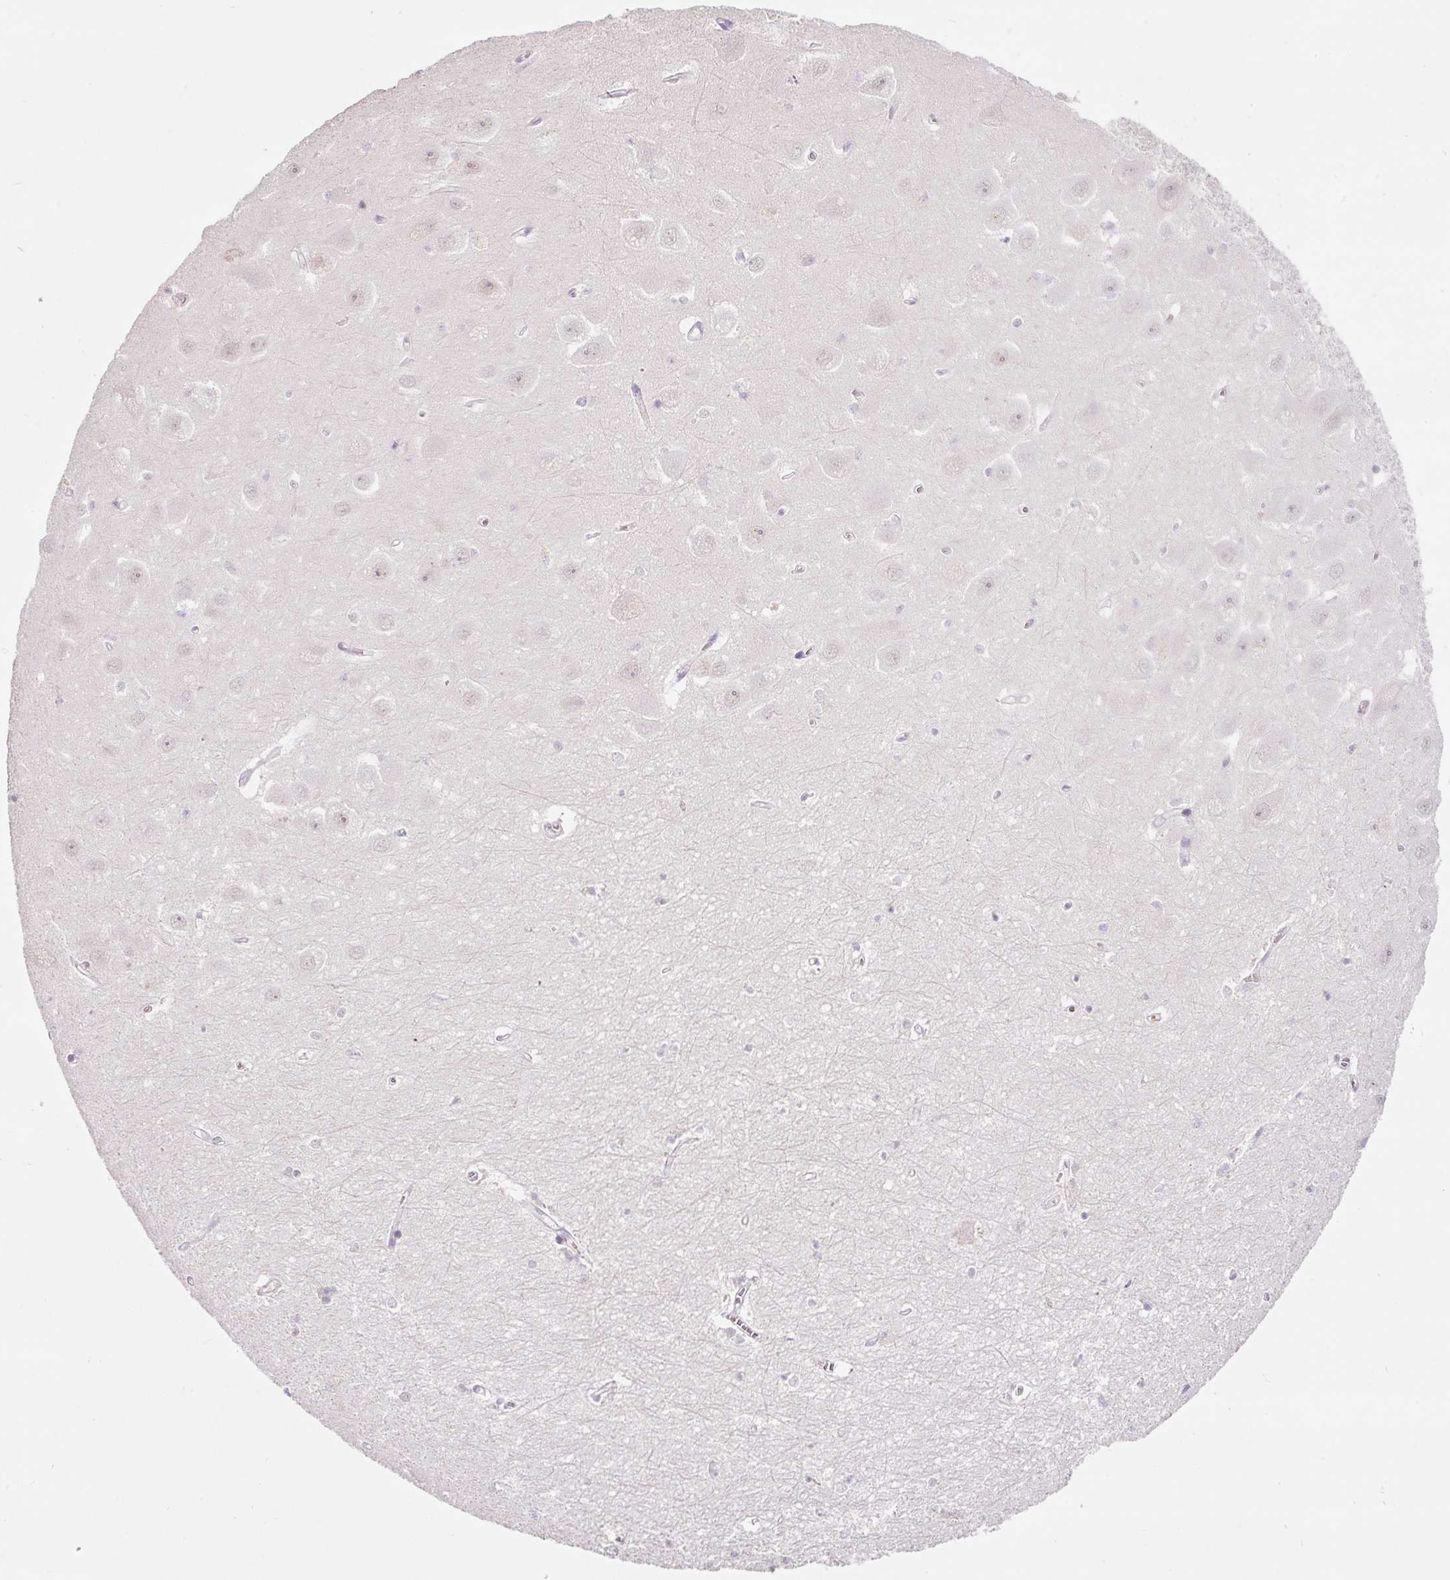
{"staining": {"intensity": "negative", "quantity": "none", "location": "none"}, "tissue": "hippocampus", "cell_type": "Glial cells", "image_type": "normal", "snomed": [{"axis": "morphology", "description": "Normal tissue, NOS"}, {"axis": "topography", "description": "Hippocampus"}], "caption": "IHC micrograph of normal human hippocampus stained for a protein (brown), which reveals no positivity in glial cells. (IHC, brightfield microscopy, high magnification).", "gene": "TMEM37", "patient": {"sex": "female", "age": 64}}